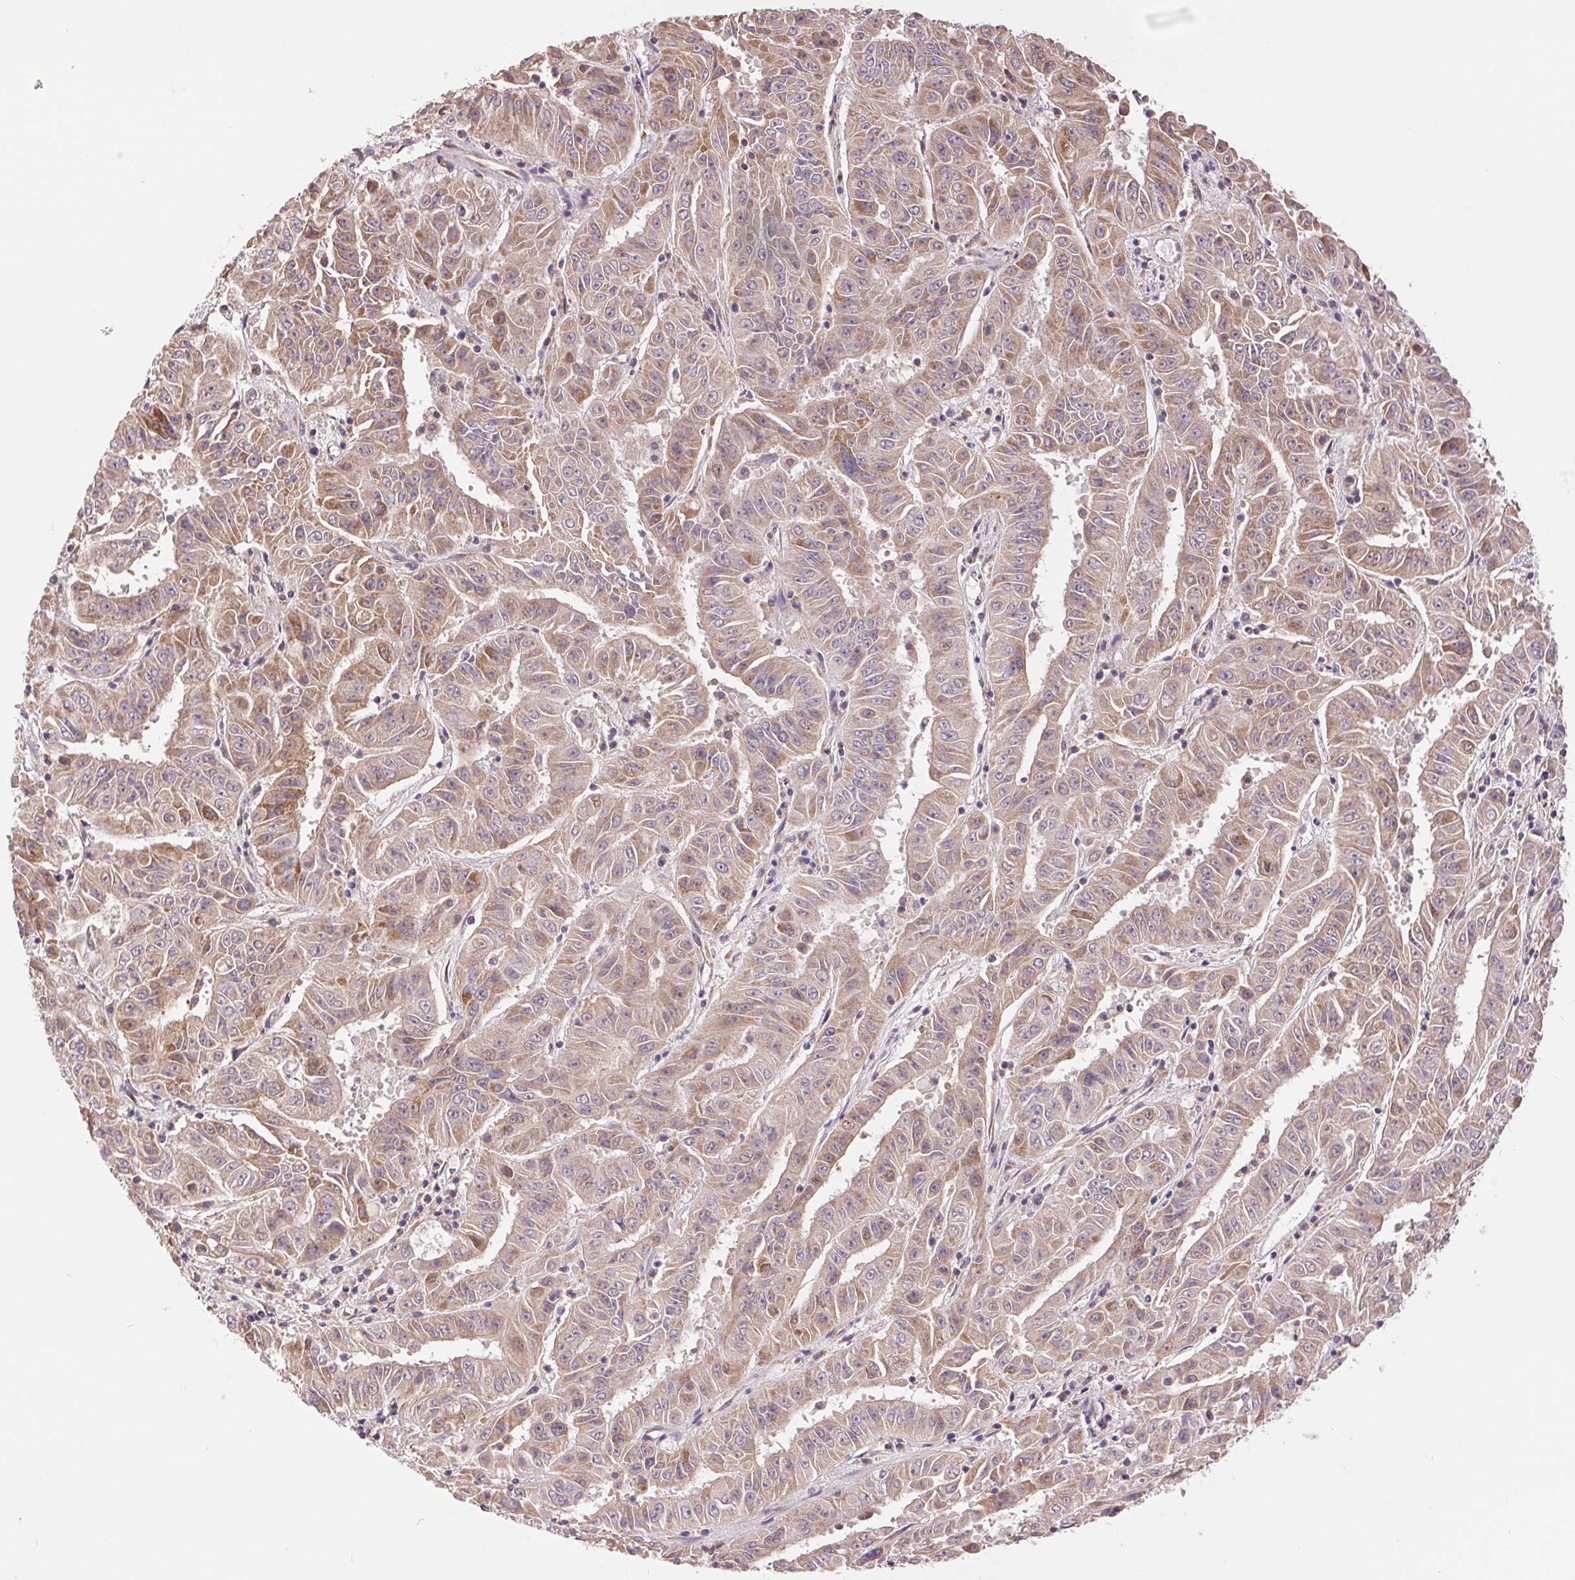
{"staining": {"intensity": "weak", "quantity": ">75%", "location": "cytoplasmic/membranous"}, "tissue": "pancreatic cancer", "cell_type": "Tumor cells", "image_type": "cancer", "snomed": [{"axis": "morphology", "description": "Adenocarcinoma, NOS"}, {"axis": "topography", "description": "Pancreas"}], "caption": "DAB (3,3'-diaminobenzidine) immunohistochemical staining of human pancreatic cancer (adenocarcinoma) displays weak cytoplasmic/membranous protein expression in approximately >75% of tumor cells. (brown staining indicates protein expression, while blue staining denotes nuclei).", "gene": "DGUOK", "patient": {"sex": "male", "age": 63}}